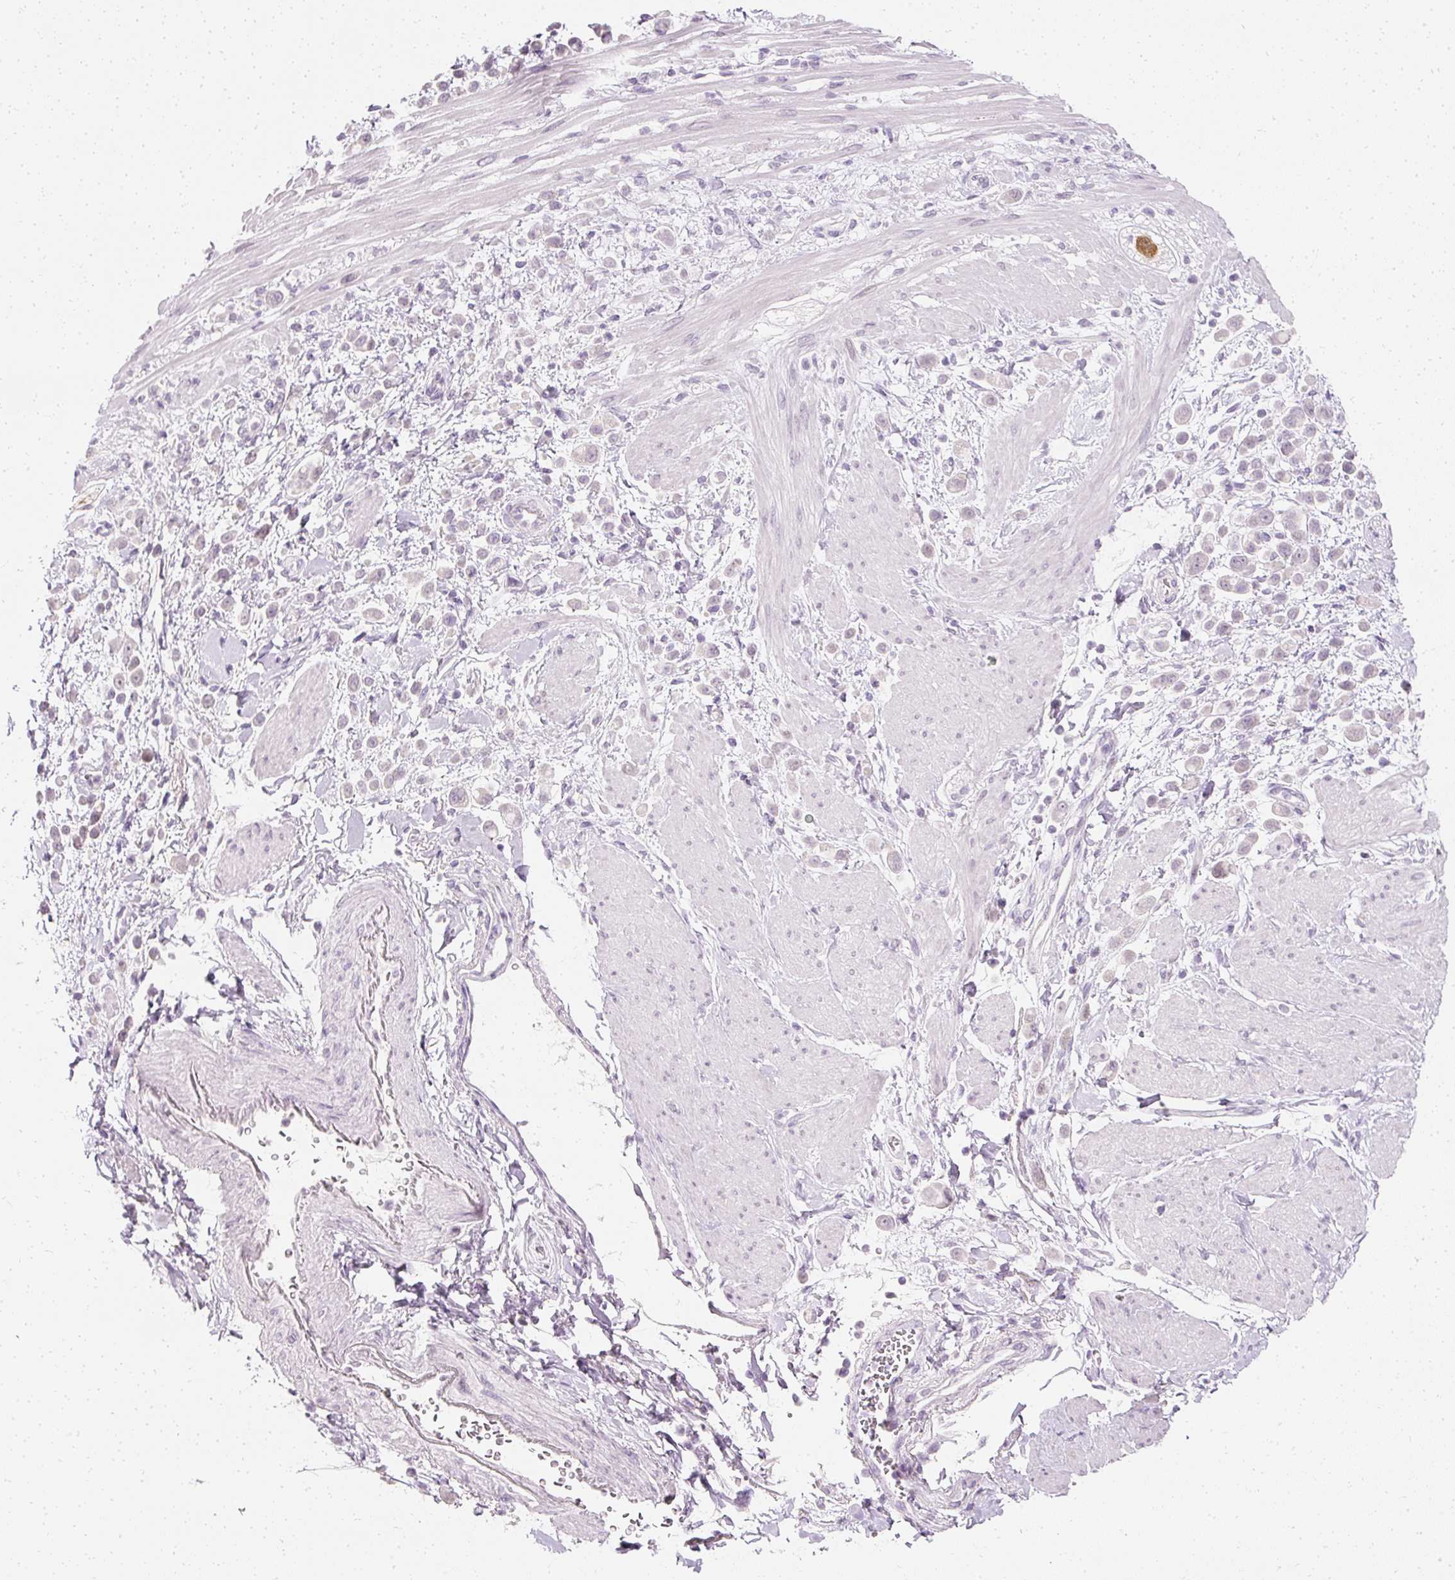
{"staining": {"intensity": "weak", "quantity": "<25%", "location": "nuclear"}, "tissue": "pancreatic cancer", "cell_type": "Tumor cells", "image_type": "cancer", "snomed": [{"axis": "morphology", "description": "Normal tissue, NOS"}, {"axis": "morphology", "description": "Adenocarcinoma, NOS"}, {"axis": "topography", "description": "Pancreas"}], "caption": "The image shows no significant staining in tumor cells of pancreatic cancer (adenocarcinoma).", "gene": "ELAVL3", "patient": {"sex": "female", "age": 64}}